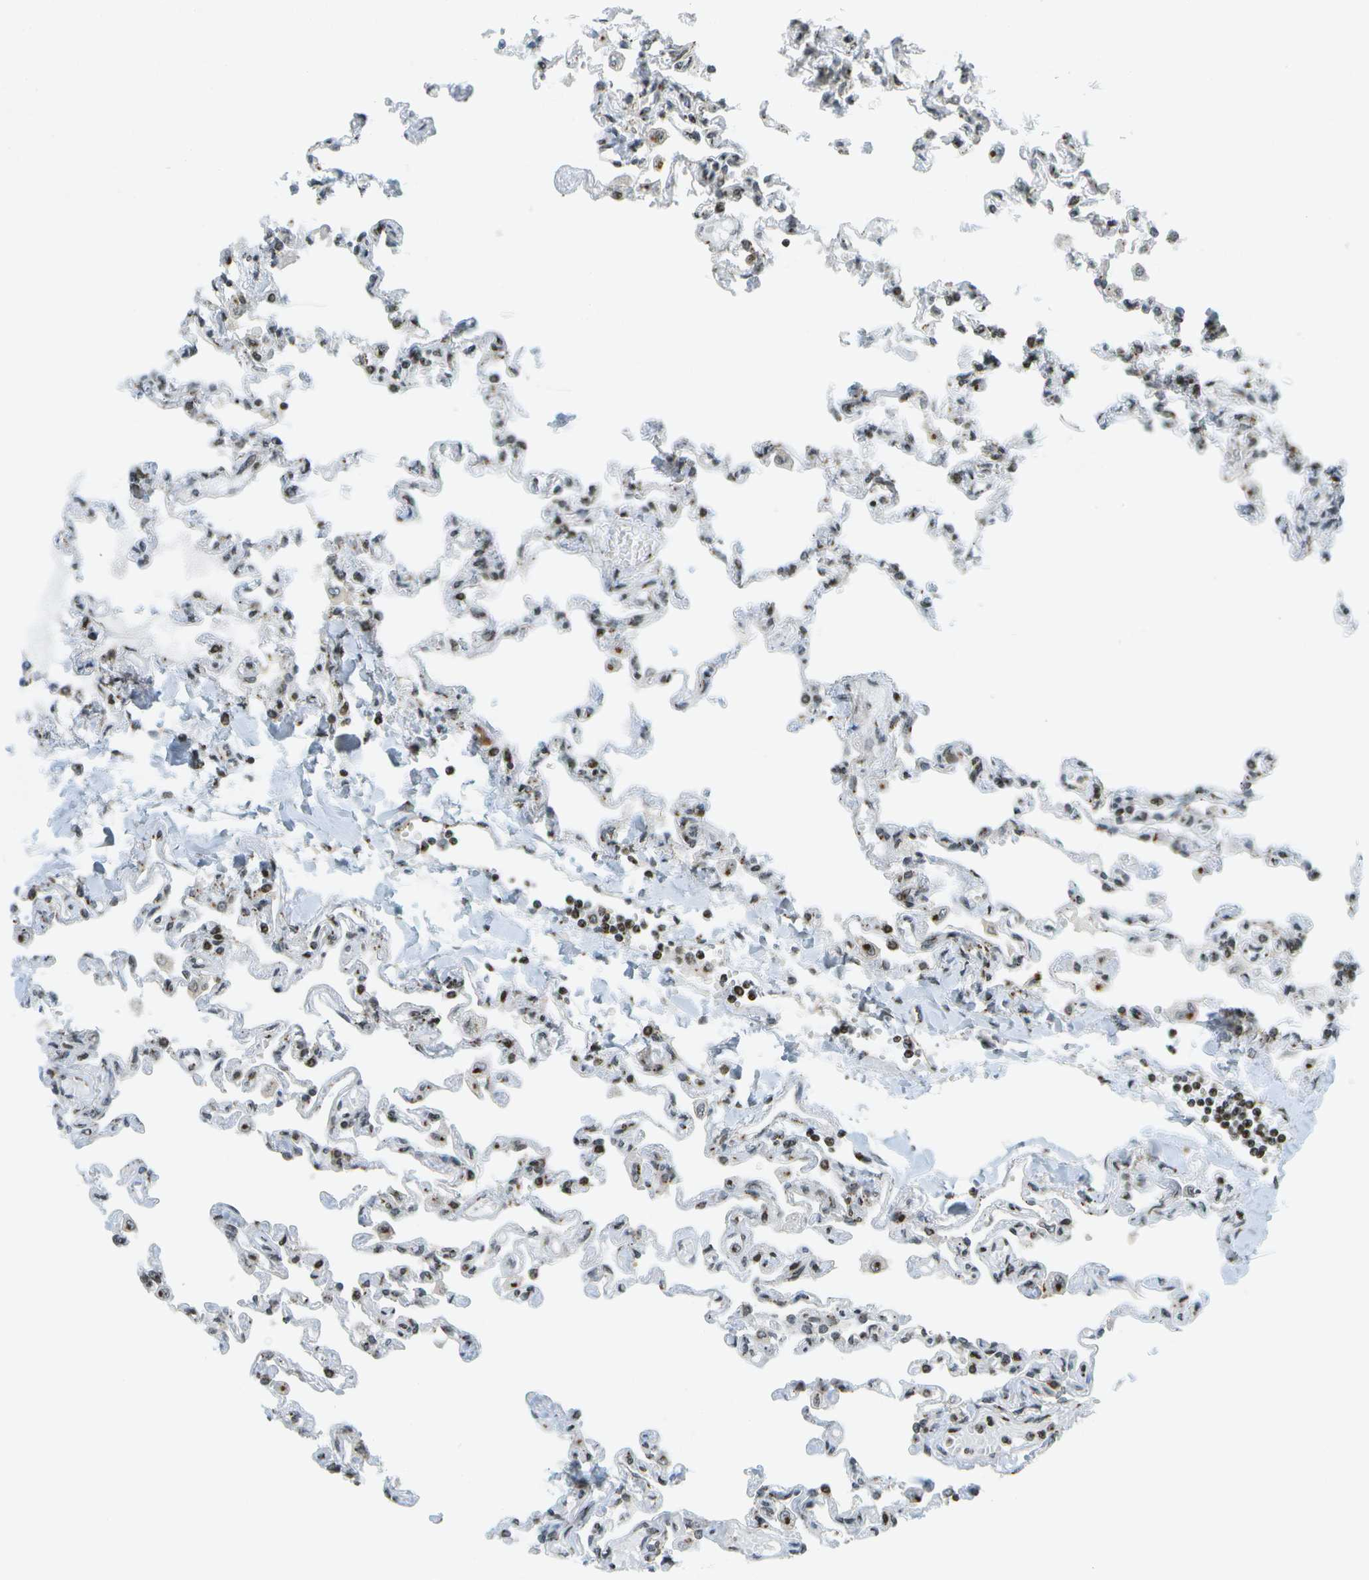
{"staining": {"intensity": "moderate", "quantity": "25%-75%", "location": "nuclear"}, "tissue": "lung", "cell_type": "Alveolar cells", "image_type": "normal", "snomed": [{"axis": "morphology", "description": "Normal tissue, NOS"}, {"axis": "topography", "description": "Lung"}], "caption": "Unremarkable lung was stained to show a protein in brown. There is medium levels of moderate nuclear staining in about 25%-75% of alveolar cells. The staining was performed using DAB to visualize the protein expression in brown, while the nuclei were stained in blue with hematoxylin (Magnification: 20x).", "gene": "EVC", "patient": {"sex": "male", "age": 21}}